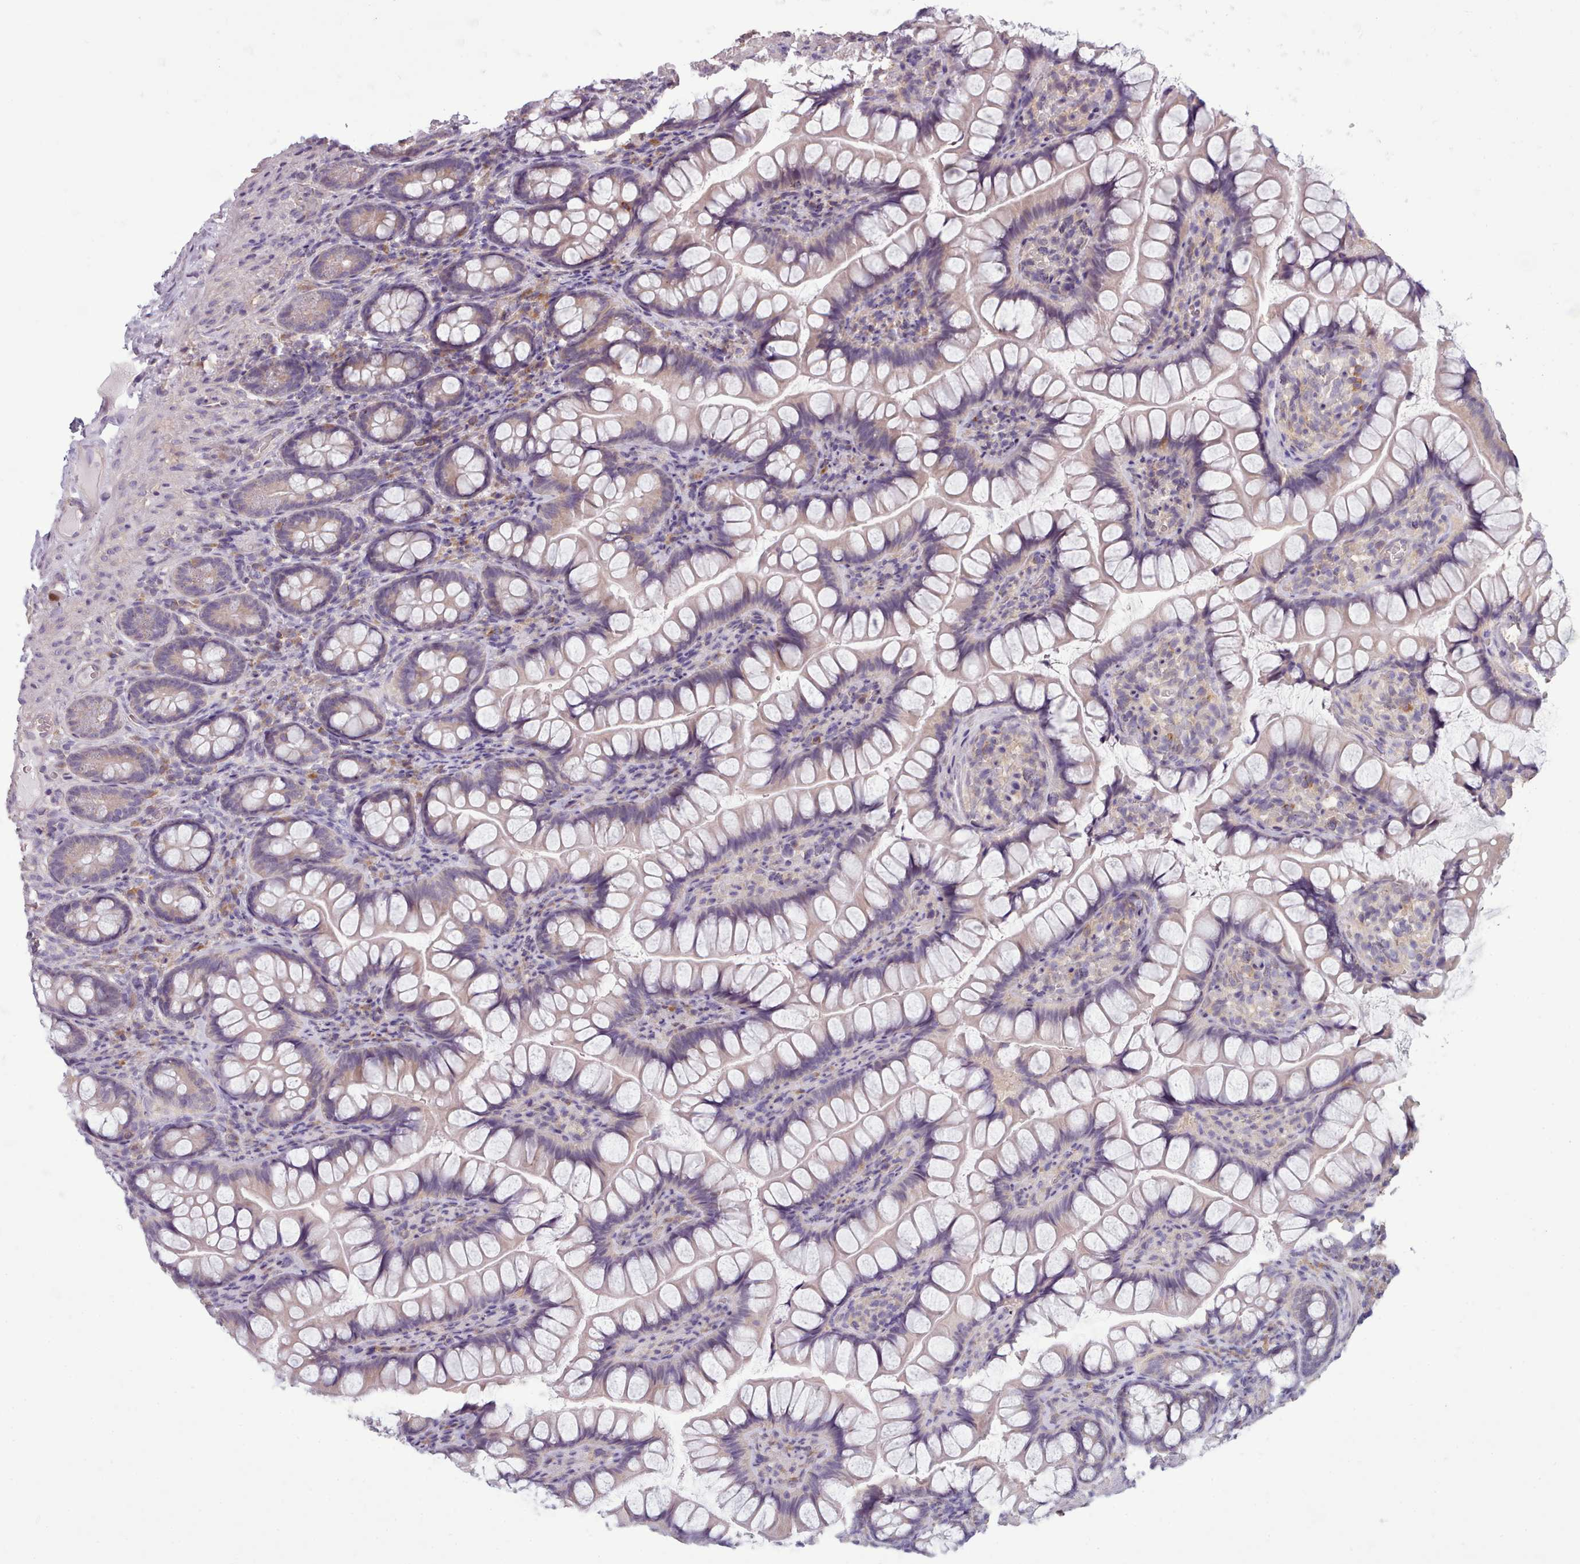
{"staining": {"intensity": "negative", "quantity": "none", "location": "none"}, "tissue": "small intestine", "cell_type": "Glandular cells", "image_type": "normal", "snomed": [{"axis": "morphology", "description": "Normal tissue, NOS"}, {"axis": "topography", "description": "Small intestine"}], "caption": "Benign small intestine was stained to show a protein in brown. There is no significant expression in glandular cells.", "gene": "DPF1", "patient": {"sex": "male", "age": 70}}